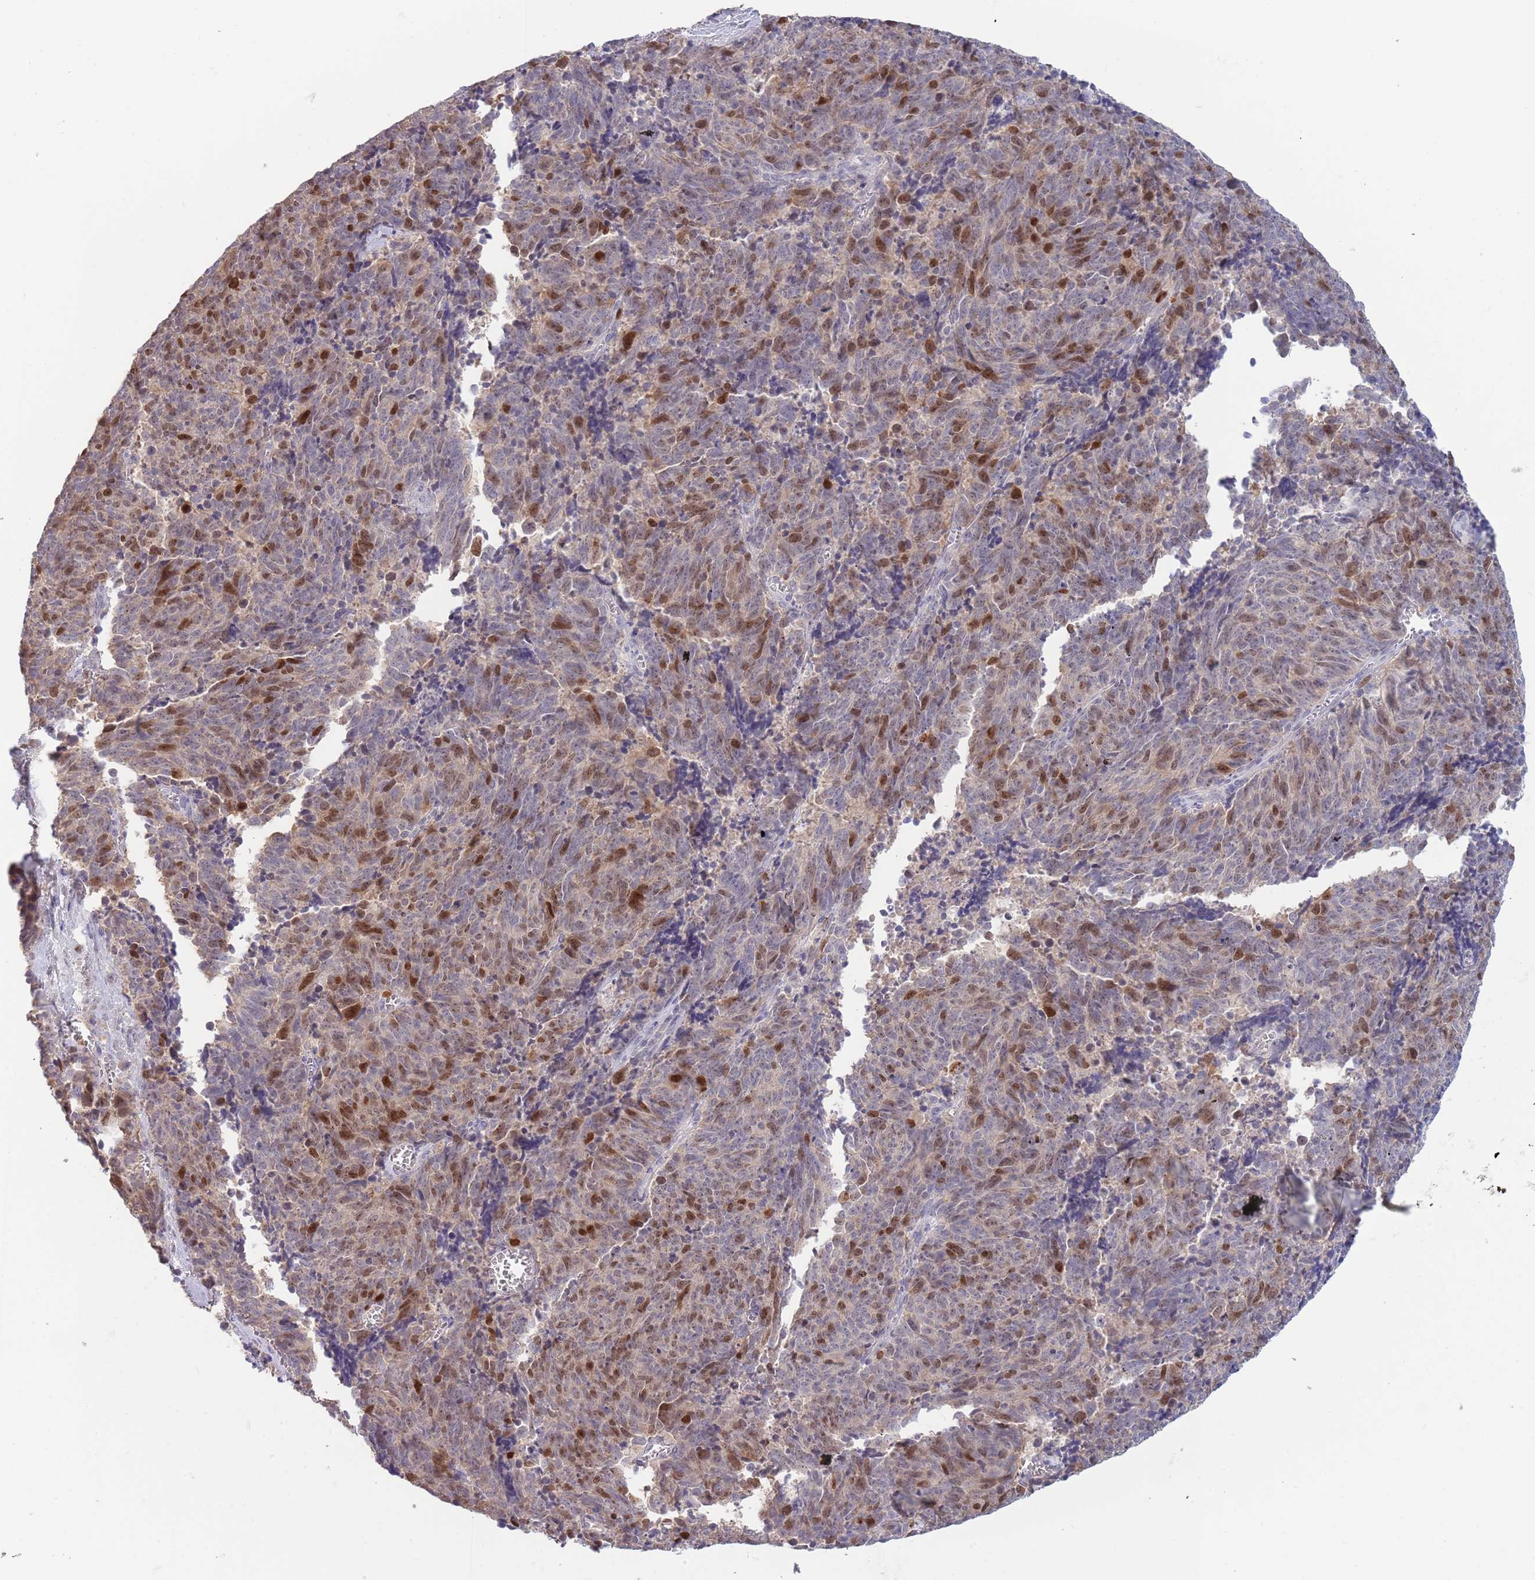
{"staining": {"intensity": "moderate", "quantity": "25%-75%", "location": "nuclear"}, "tissue": "cervical cancer", "cell_type": "Tumor cells", "image_type": "cancer", "snomed": [{"axis": "morphology", "description": "Squamous cell carcinoma, NOS"}, {"axis": "topography", "description": "Cervix"}], "caption": "Tumor cells show medium levels of moderate nuclear staining in approximately 25%-75% of cells in human cervical cancer (squamous cell carcinoma). The protein is stained brown, and the nuclei are stained in blue (DAB (3,3'-diaminobenzidine) IHC with brightfield microscopy, high magnification).", "gene": "PIMREG", "patient": {"sex": "female", "age": 29}}